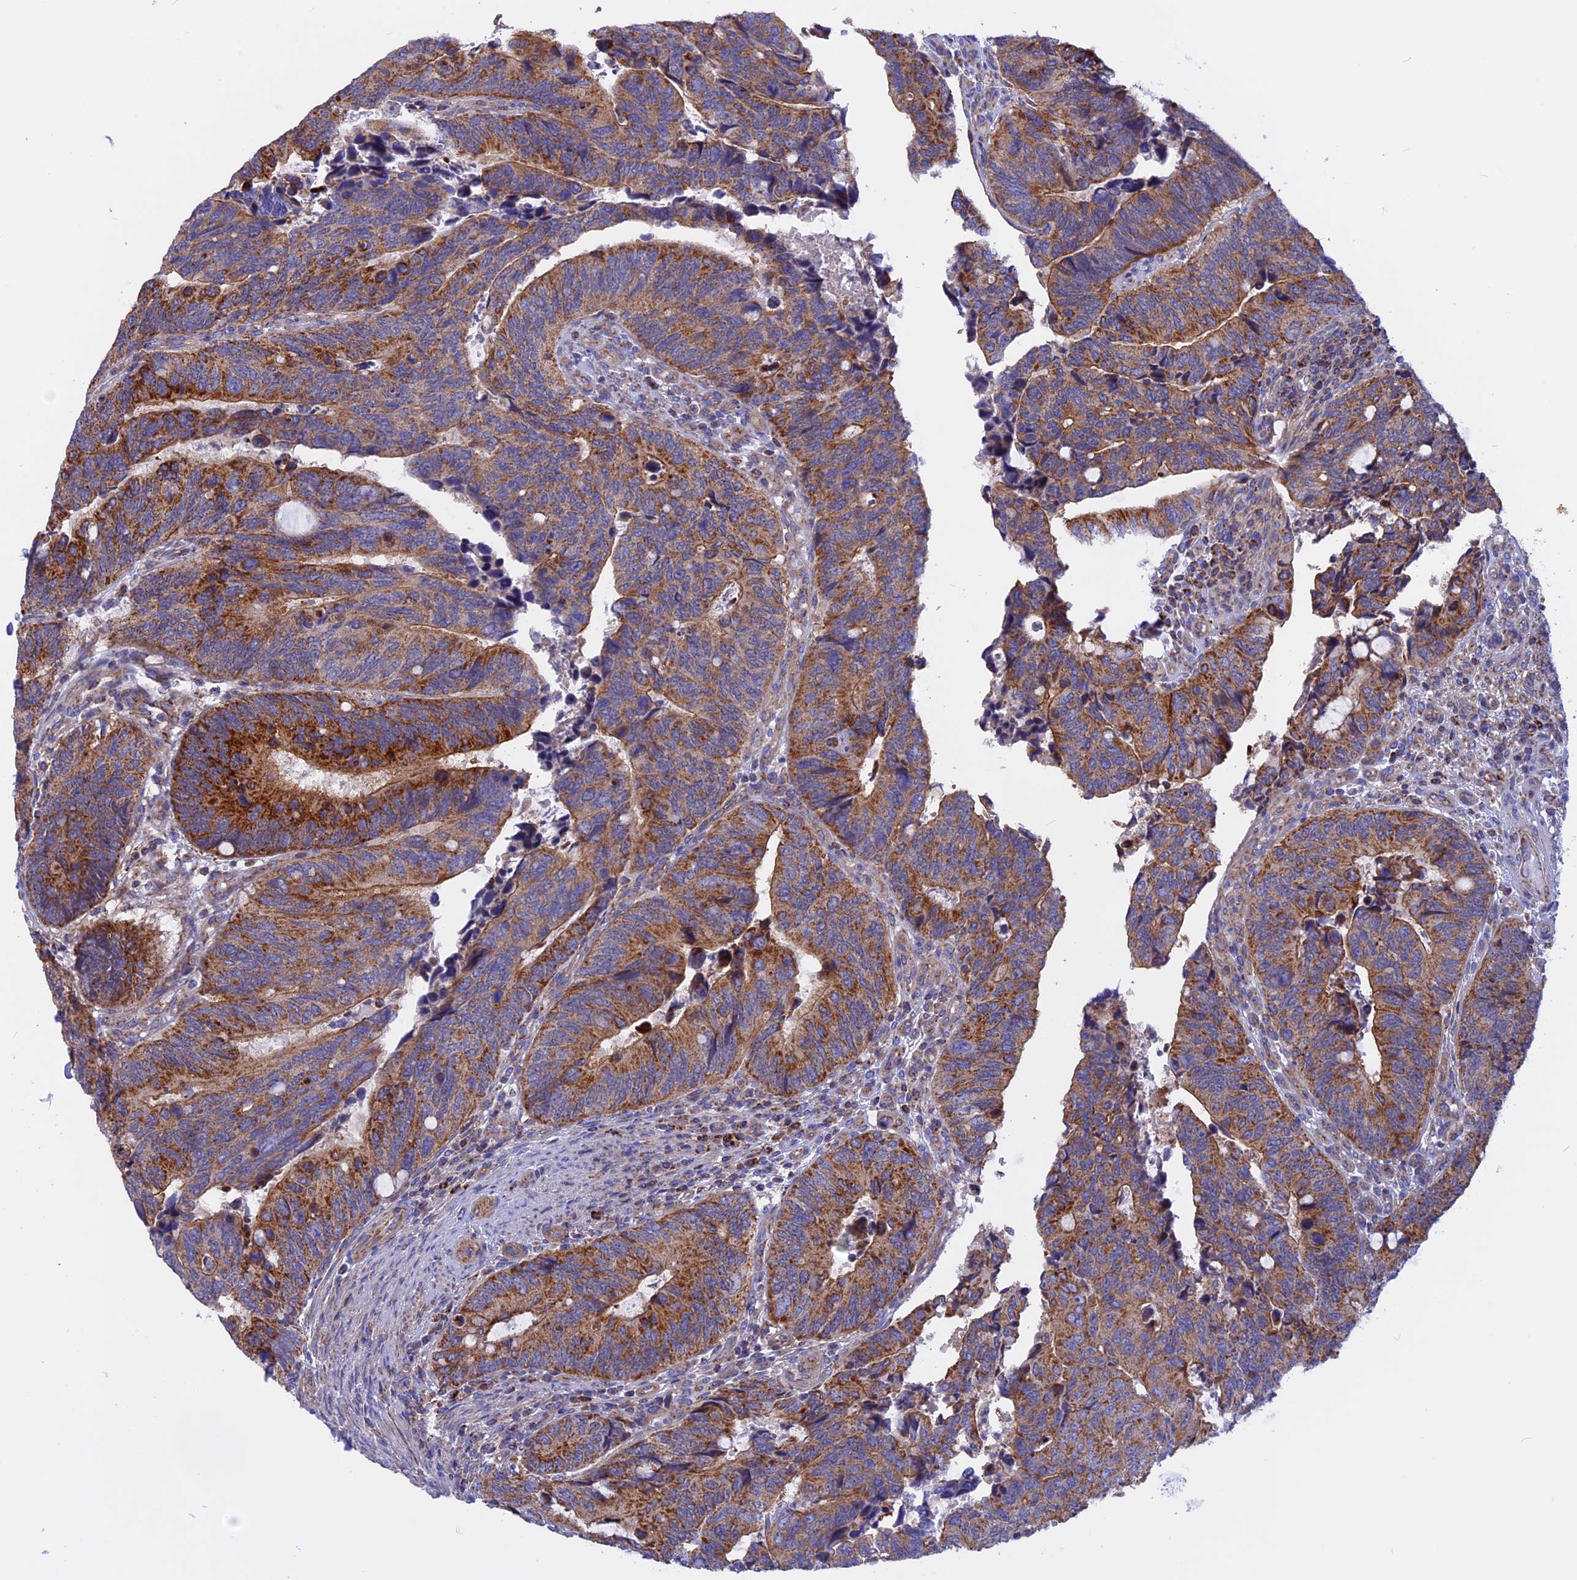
{"staining": {"intensity": "strong", "quantity": ">75%", "location": "cytoplasmic/membranous"}, "tissue": "colorectal cancer", "cell_type": "Tumor cells", "image_type": "cancer", "snomed": [{"axis": "morphology", "description": "Adenocarcinoma, NOS"}, {"axis": "topography", "description": "Colon"}], "caption": "About >75% of tumor cells in colorectal cancer (adenocarcinoma) show strong cytoplasmic/membranous protein positivity as visualized by brown immunohistochemical staining.", "gene": "GCDH", "patient": {"sex": "male", "age": 87}}